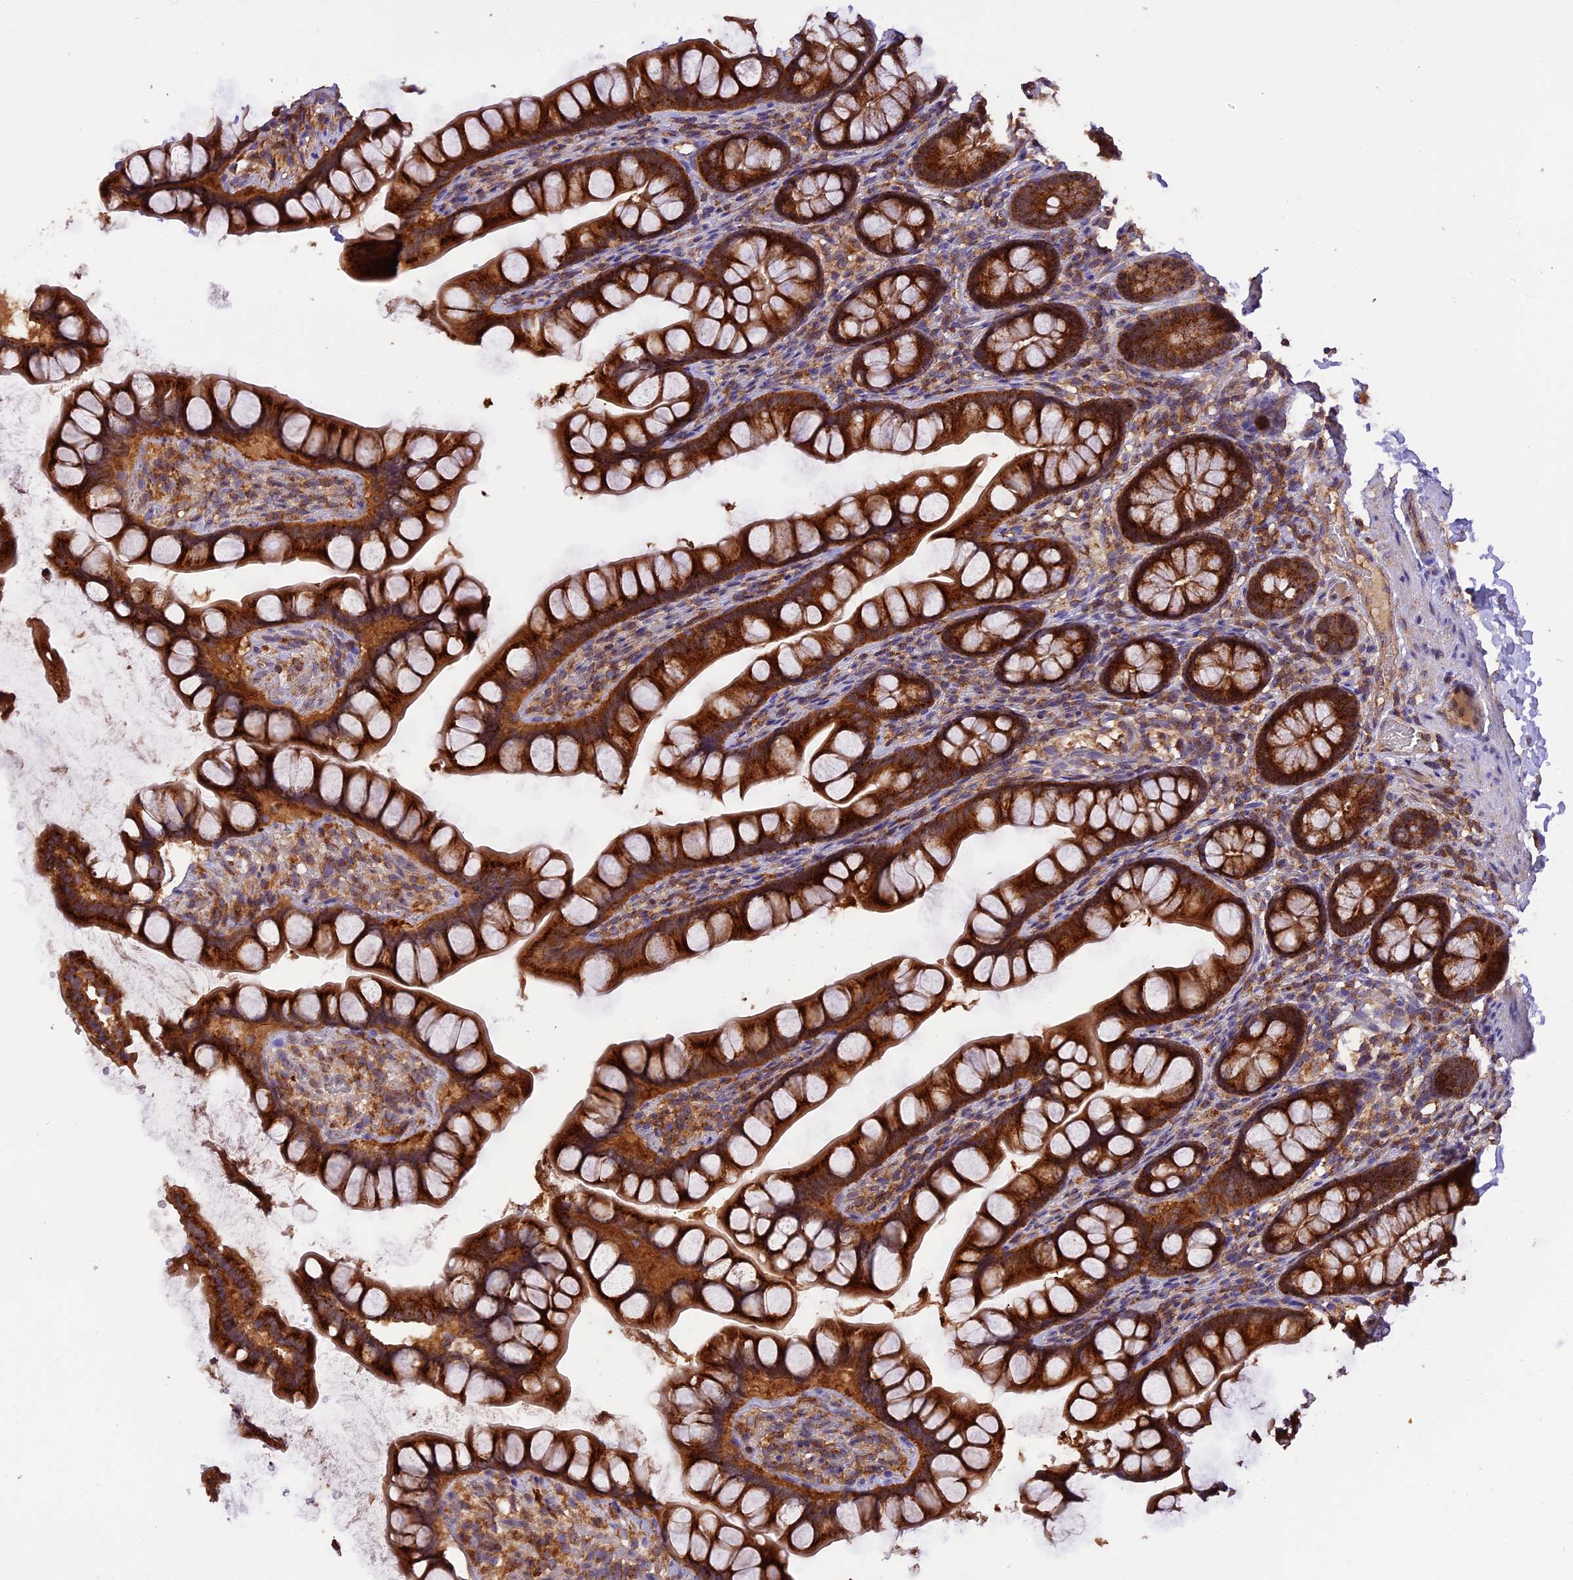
{"staining": {"intensity": "strong", "quantity": ">75%", "location": "cytoplasmic/membranous"}, "tissue": "small intestine", "cell_type": "Glandular cells", "image_type": "normal", "snomed": [{"axis": "morphology", "description": "Normal tissue, NOS"}, {"axis": "topography", "description": "Small intestine"}], "caption": "A high-resolution photomicrograph shows immunohistochemistry staining of unremarkable small intestine, which exhibits strong cytoplasmic/membranous staining in about >75% of glandular cells. Nuclei are stained in blue.", "gene": "PEX3", "patient": {"sex": "male", "age": 70}}